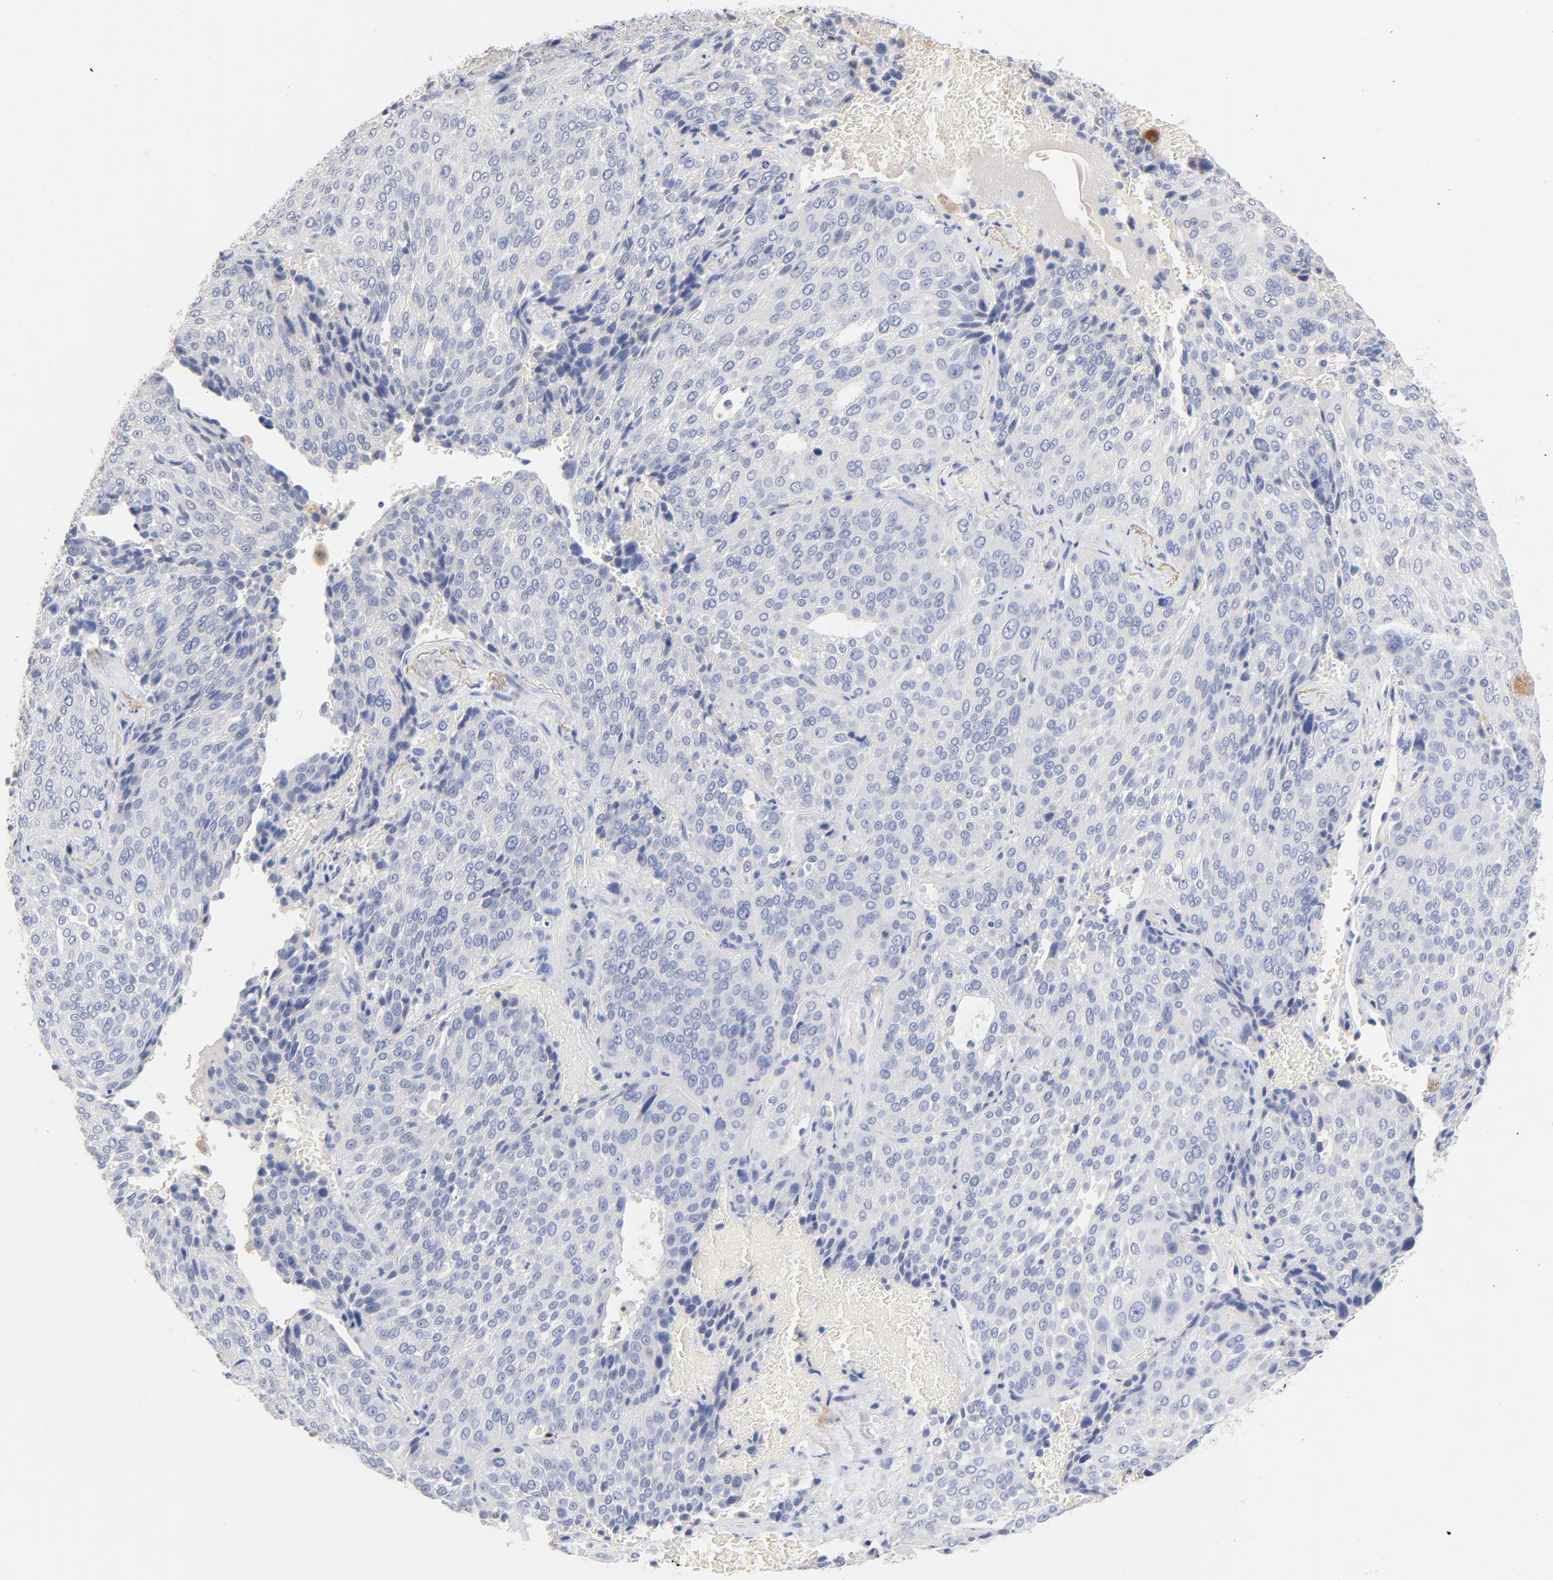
{"staining": {"intensity": "negative", "quantity": "none", "location": "none"}, "tissue": "lung cancer", "cell_type": "Tumor cells", "image_type": "cancer", "snomed": [{"axis": "morphology", "description": "Squamous cell carcinoma, NOS"}, {"axis": "topography", "description": "Lung"}], "caption": "The immunohistochemistry (IHC) histopathology image has no significant positivity in tumor cells of squamous cell carcinoma (lung) tissue.", "gene": "CPS1", "patient": {"sex": "male", "age": 54}}